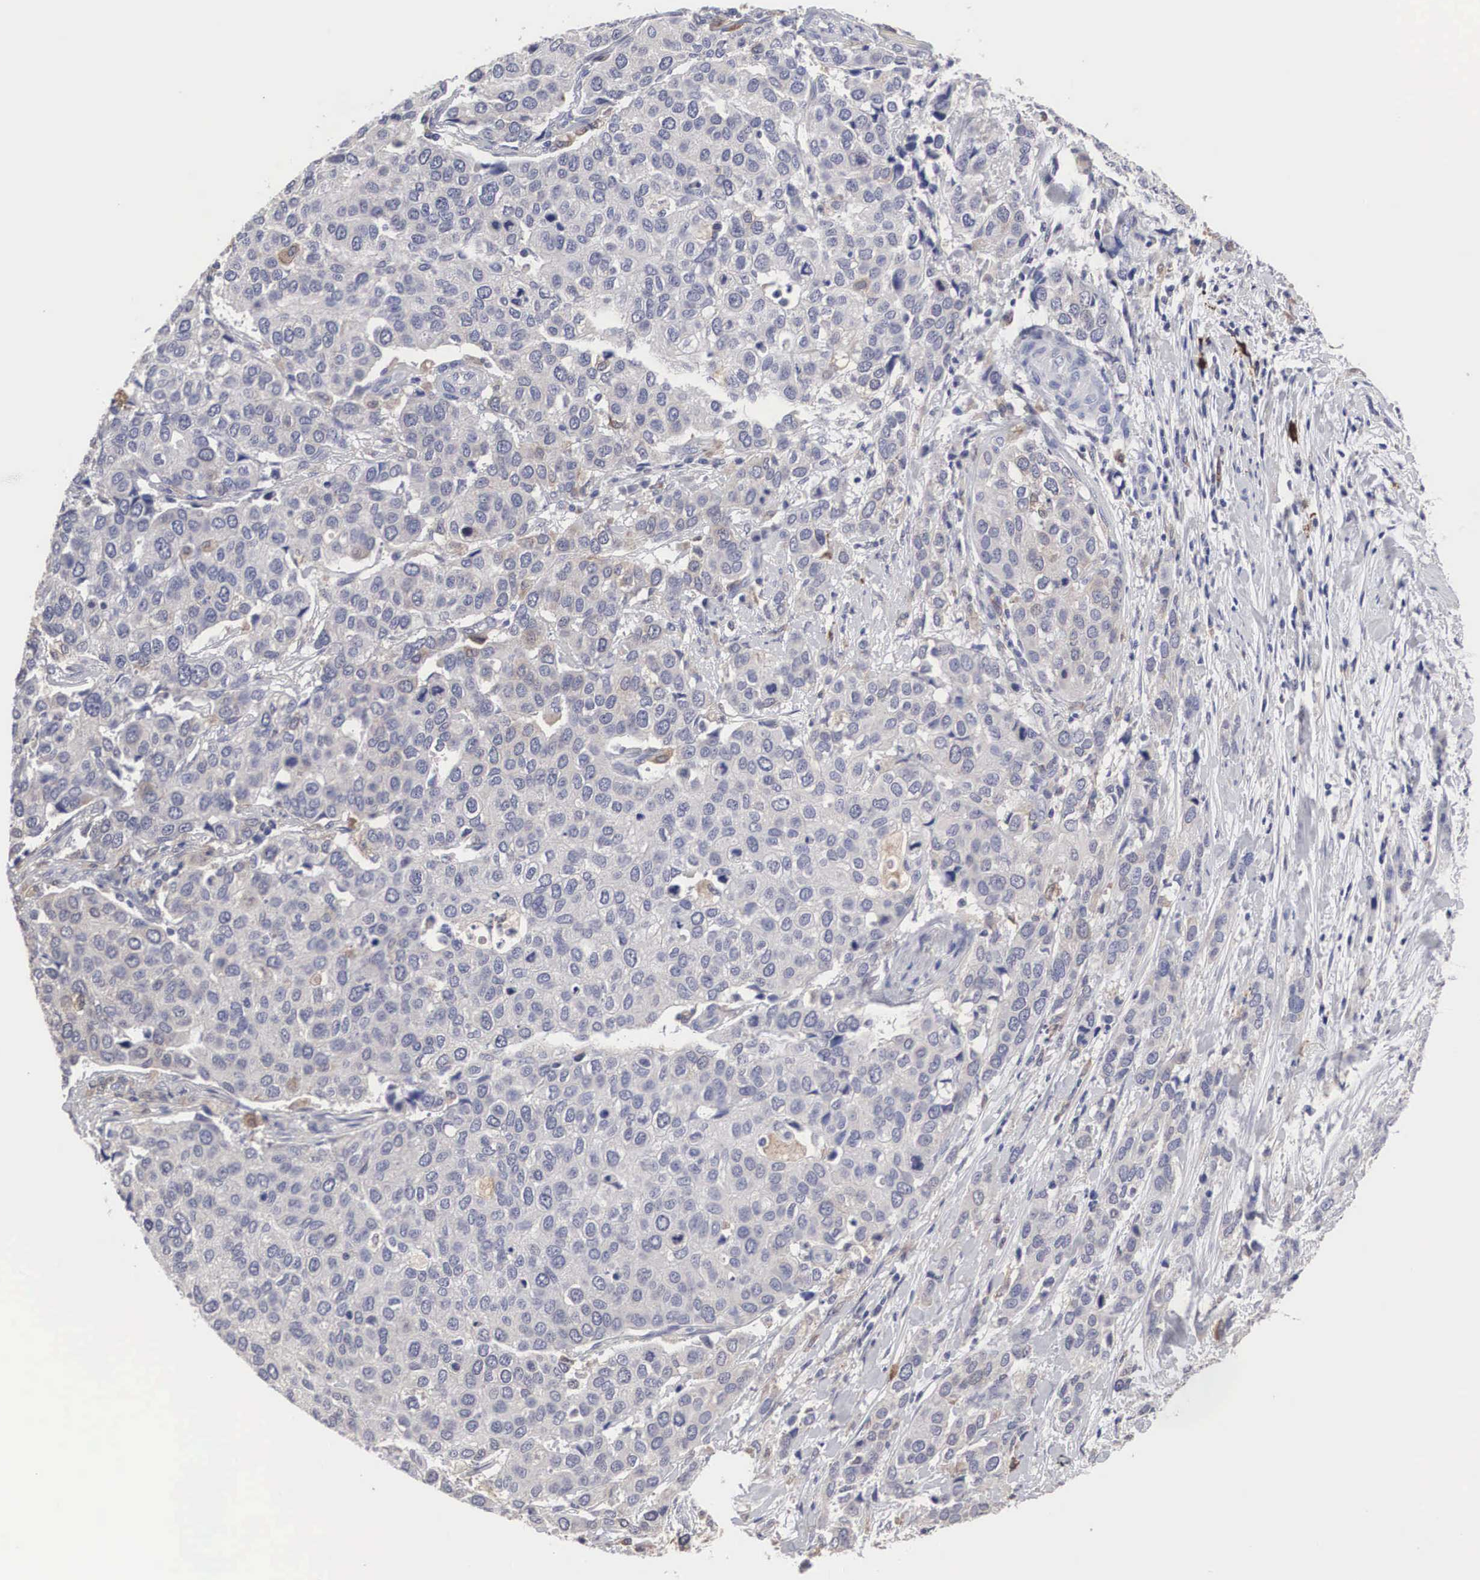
{"staining": {"intensity": "negative", "quantity": "none", "location": "none"}, "tissue": "cervical cancer", "cell_type": "Tumor cells", "image_type": "cancer", "snomed": [{"axis": "morphology", "description": "Squamous cell carcinoma, NOS"}, {"axis": "topography", "description": "Cervix"}], "caption": "A micrograph of human cervical cancer (squamous cell carcinoma) is negative for staining in tumor cells.", "gene": "HMOX1", "patient": {"sex": "female", "age": 54}}